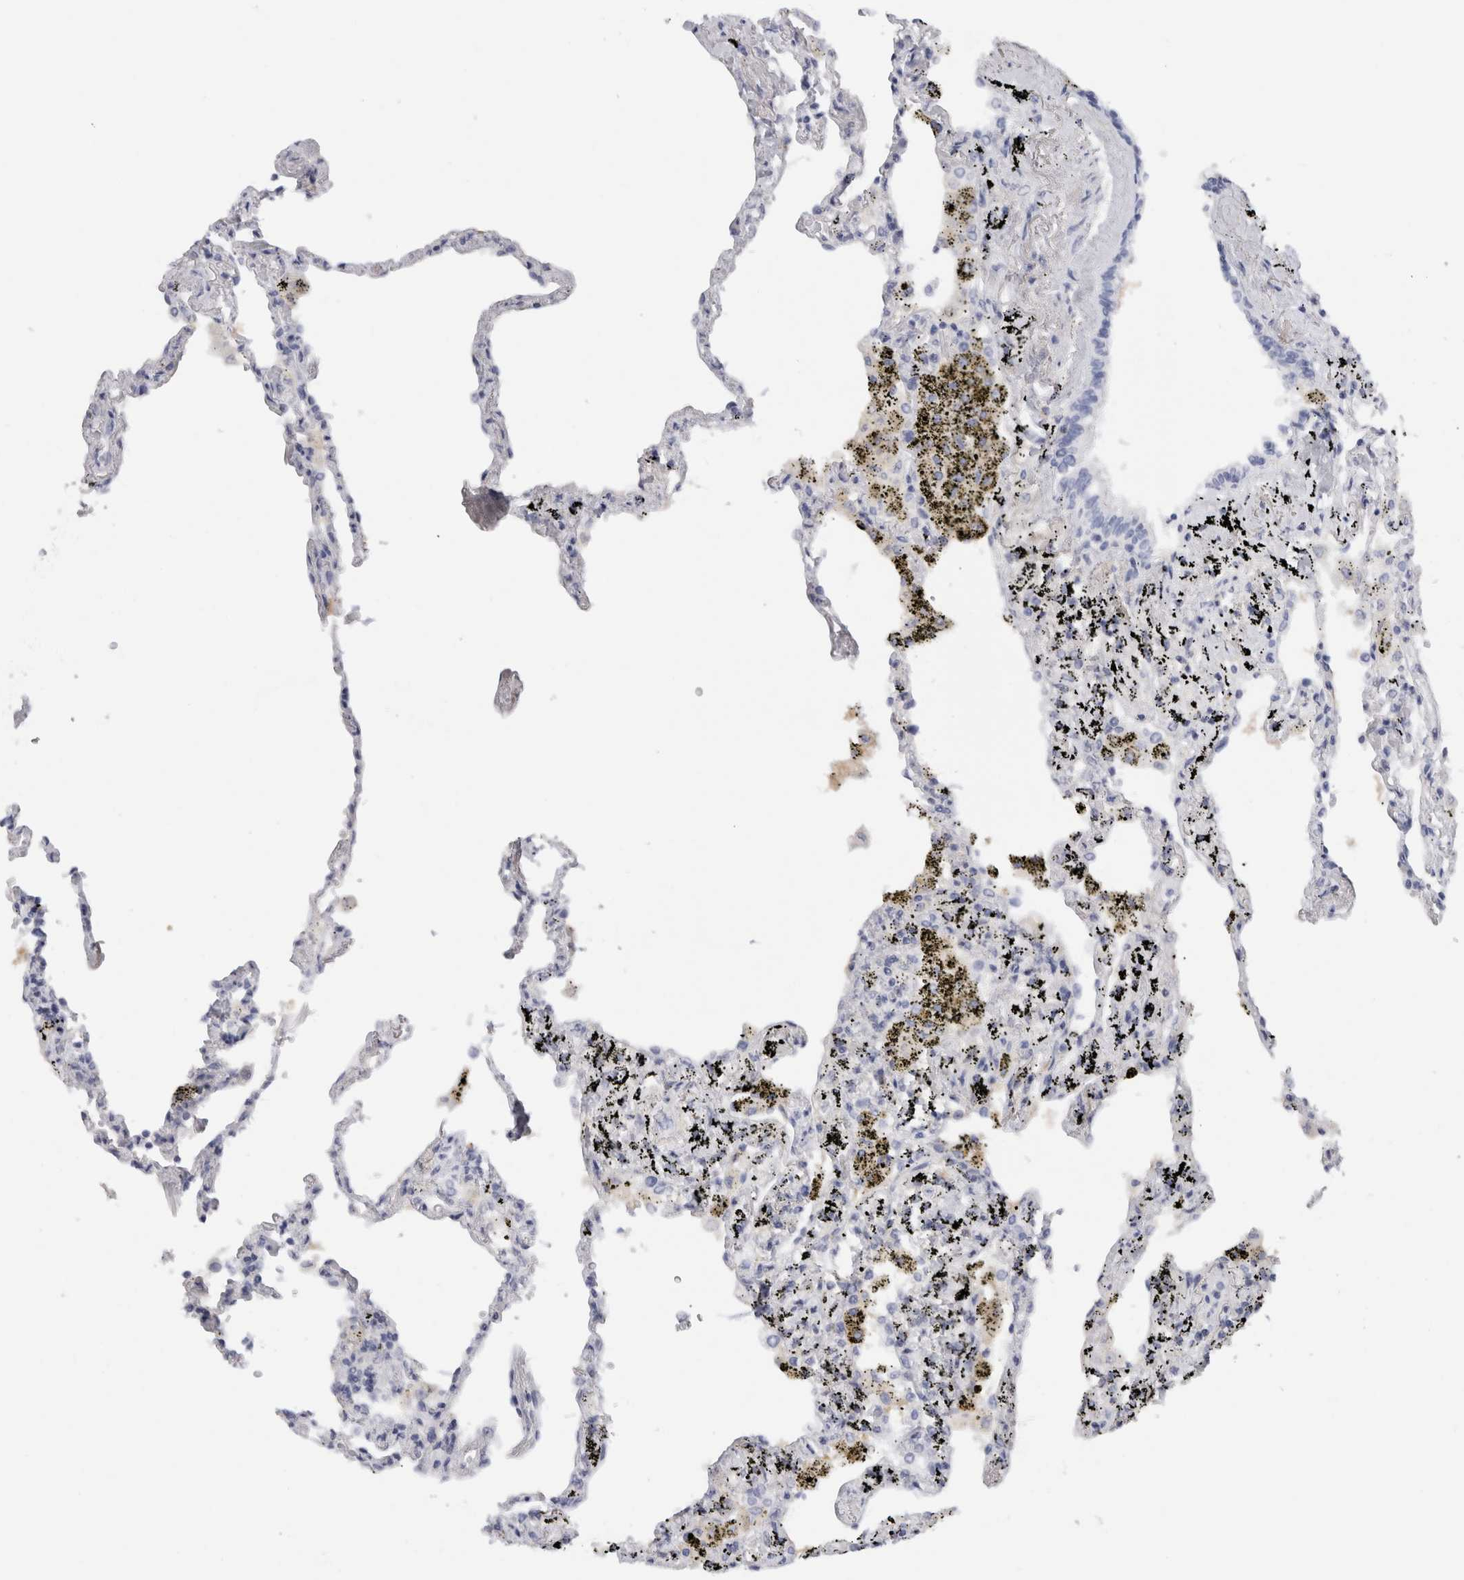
{"staining": {"intensity": "negative", "quantity": "none", "location": "none"}, "tissue": "lung", "cell_type": "Alveolar cells", "image_type": "normal", "snomed": [{"axis": "morphology", "description": "Normal tissue, NOS"}, {"axis": "topography", "description": "Lung"}], "caption": "High power microscopy micrograph of an IHC image of normal lung, revealing no significant staining in alveolar cells. (DAB immunohistochemistry (IHC), high magnification).", "gene": "C9orf50", "patient": {"sex": "male", "age": 59}}